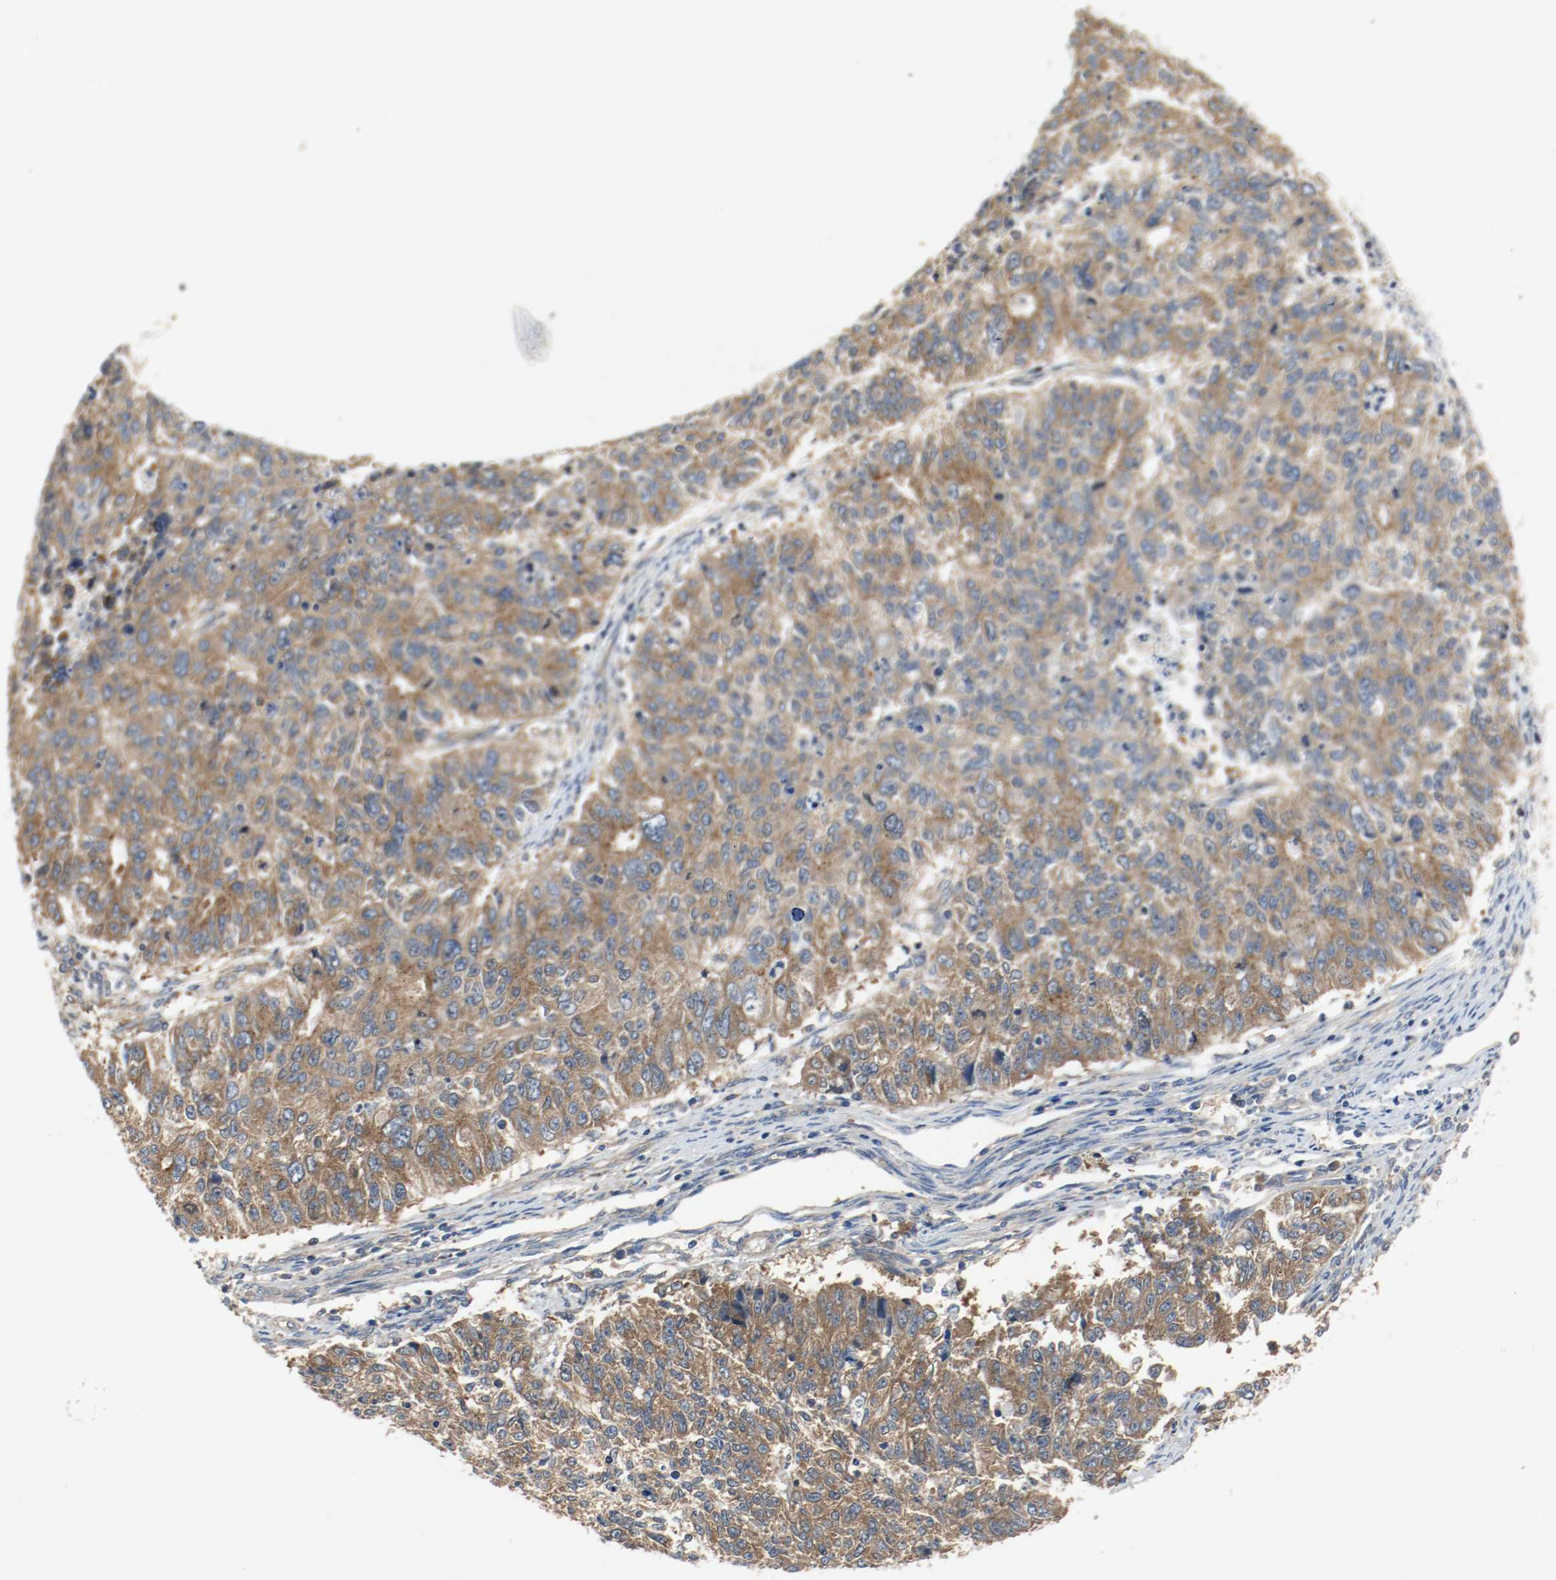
{"staining": {"intensity": "strong", "quantity": ">75%", "location": "cytoplasmic/membranous"}, "tissue": "endometrial cancer", "cell_type": "Tumor cells", "image_type": "cancer", "snomed": [{"axis": "morphology", "description": "Adenocarcinoma, NOS"}, {"axis": "topography", "description": "Endometrium"}], "caption": "Tumor cells exhibit strong cytoplasmic/membranous positivity in approximately >75% of cells in endometrial cancer (adenocarcinoma).", "gene": "HGS", "patient": {"sex": "female", "age": 42}}